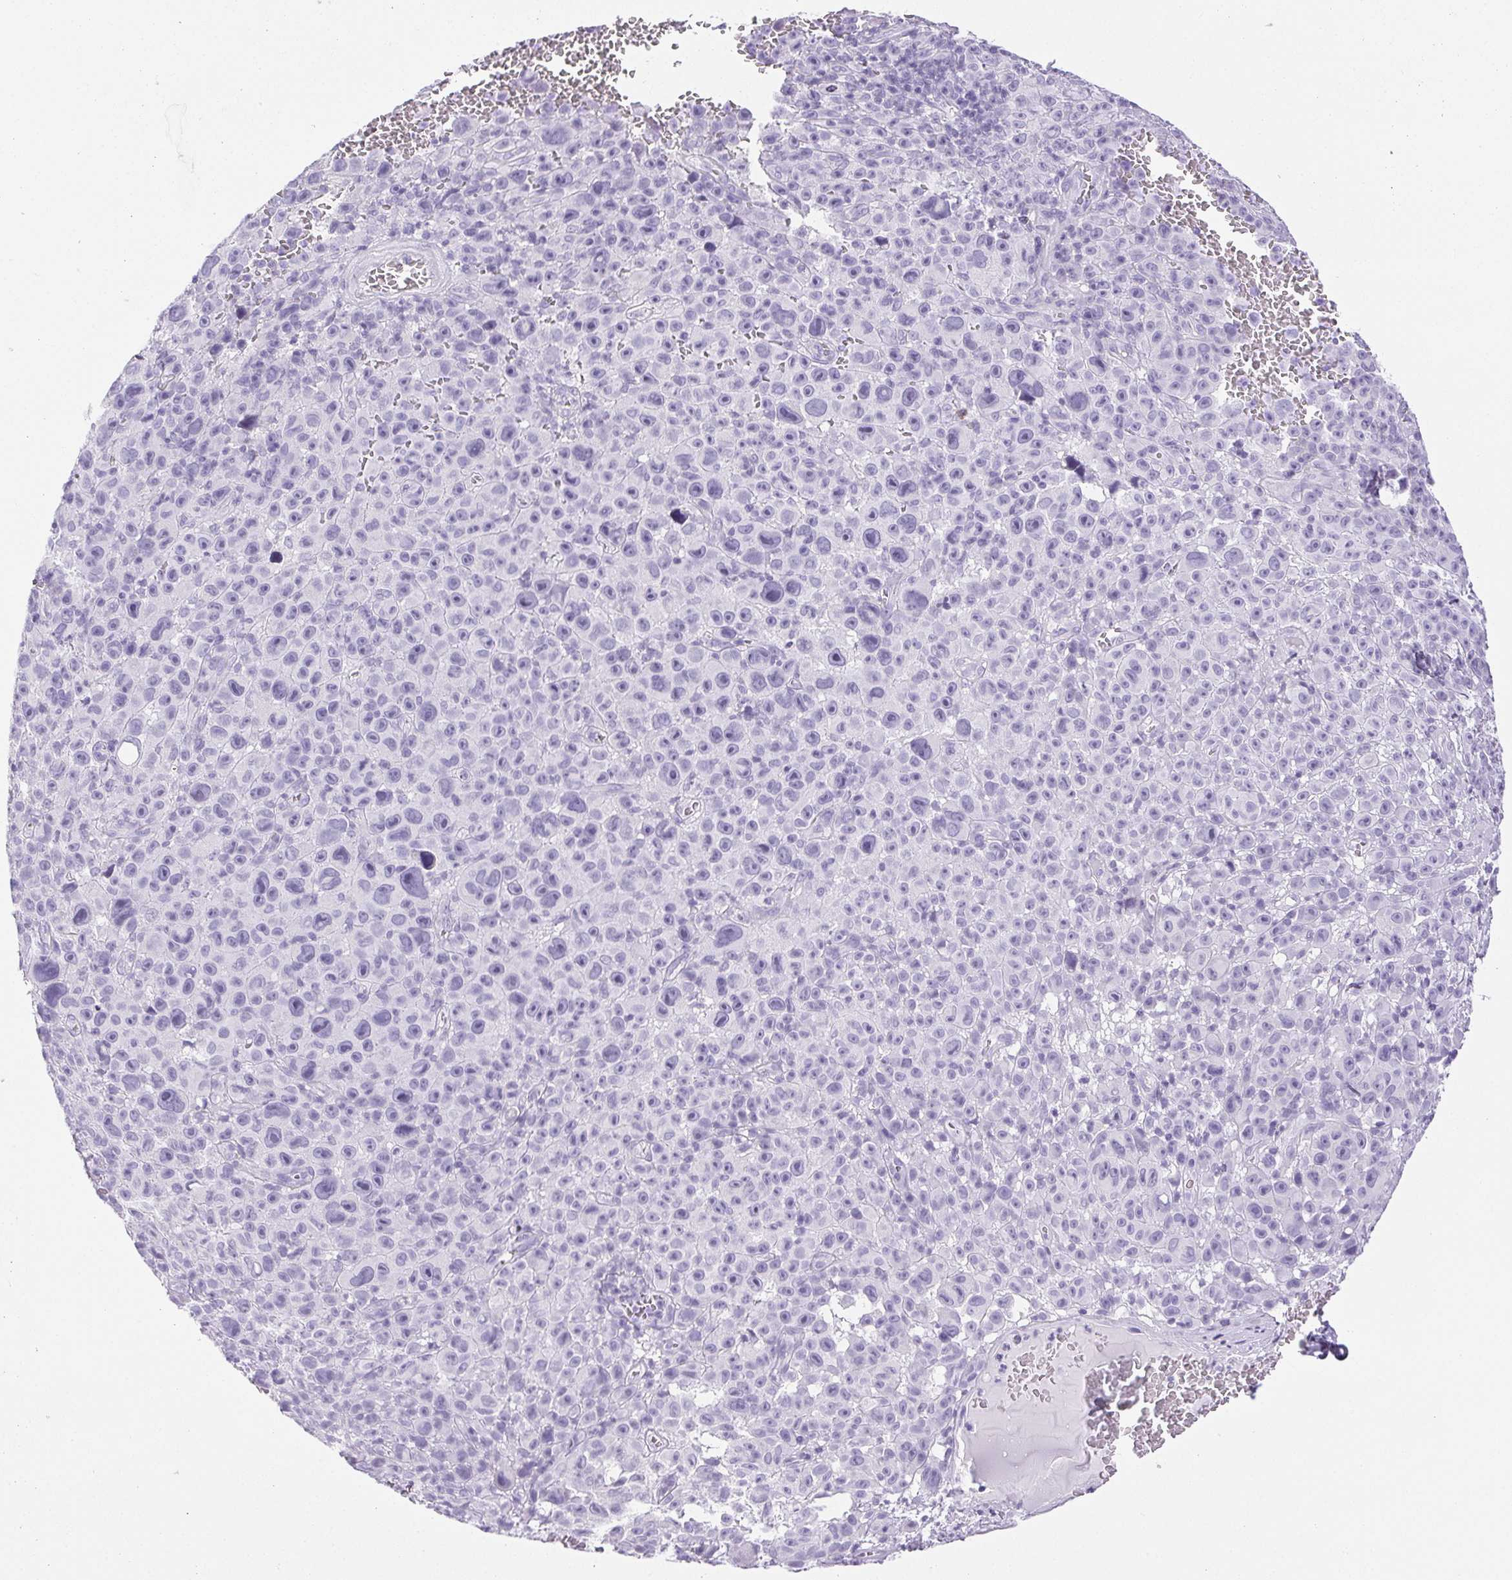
{"staining": {"intensity": "negative", "quantity": "none", "location": "none"}, "tissue": "melanoma", "cell_type": "Tumor cells", "image_type": "cancer", "snomed": [{"axis": "morphology", "description": "Malignant melanoma, NOS"}, {"axis": "topography", "description": "Skin"}], "caption": "Image shows no significant protein staining in tumor cells of malignant melanoma.", "gene": "HLA-G", "patient": {"sex": "female", "age": 82}}